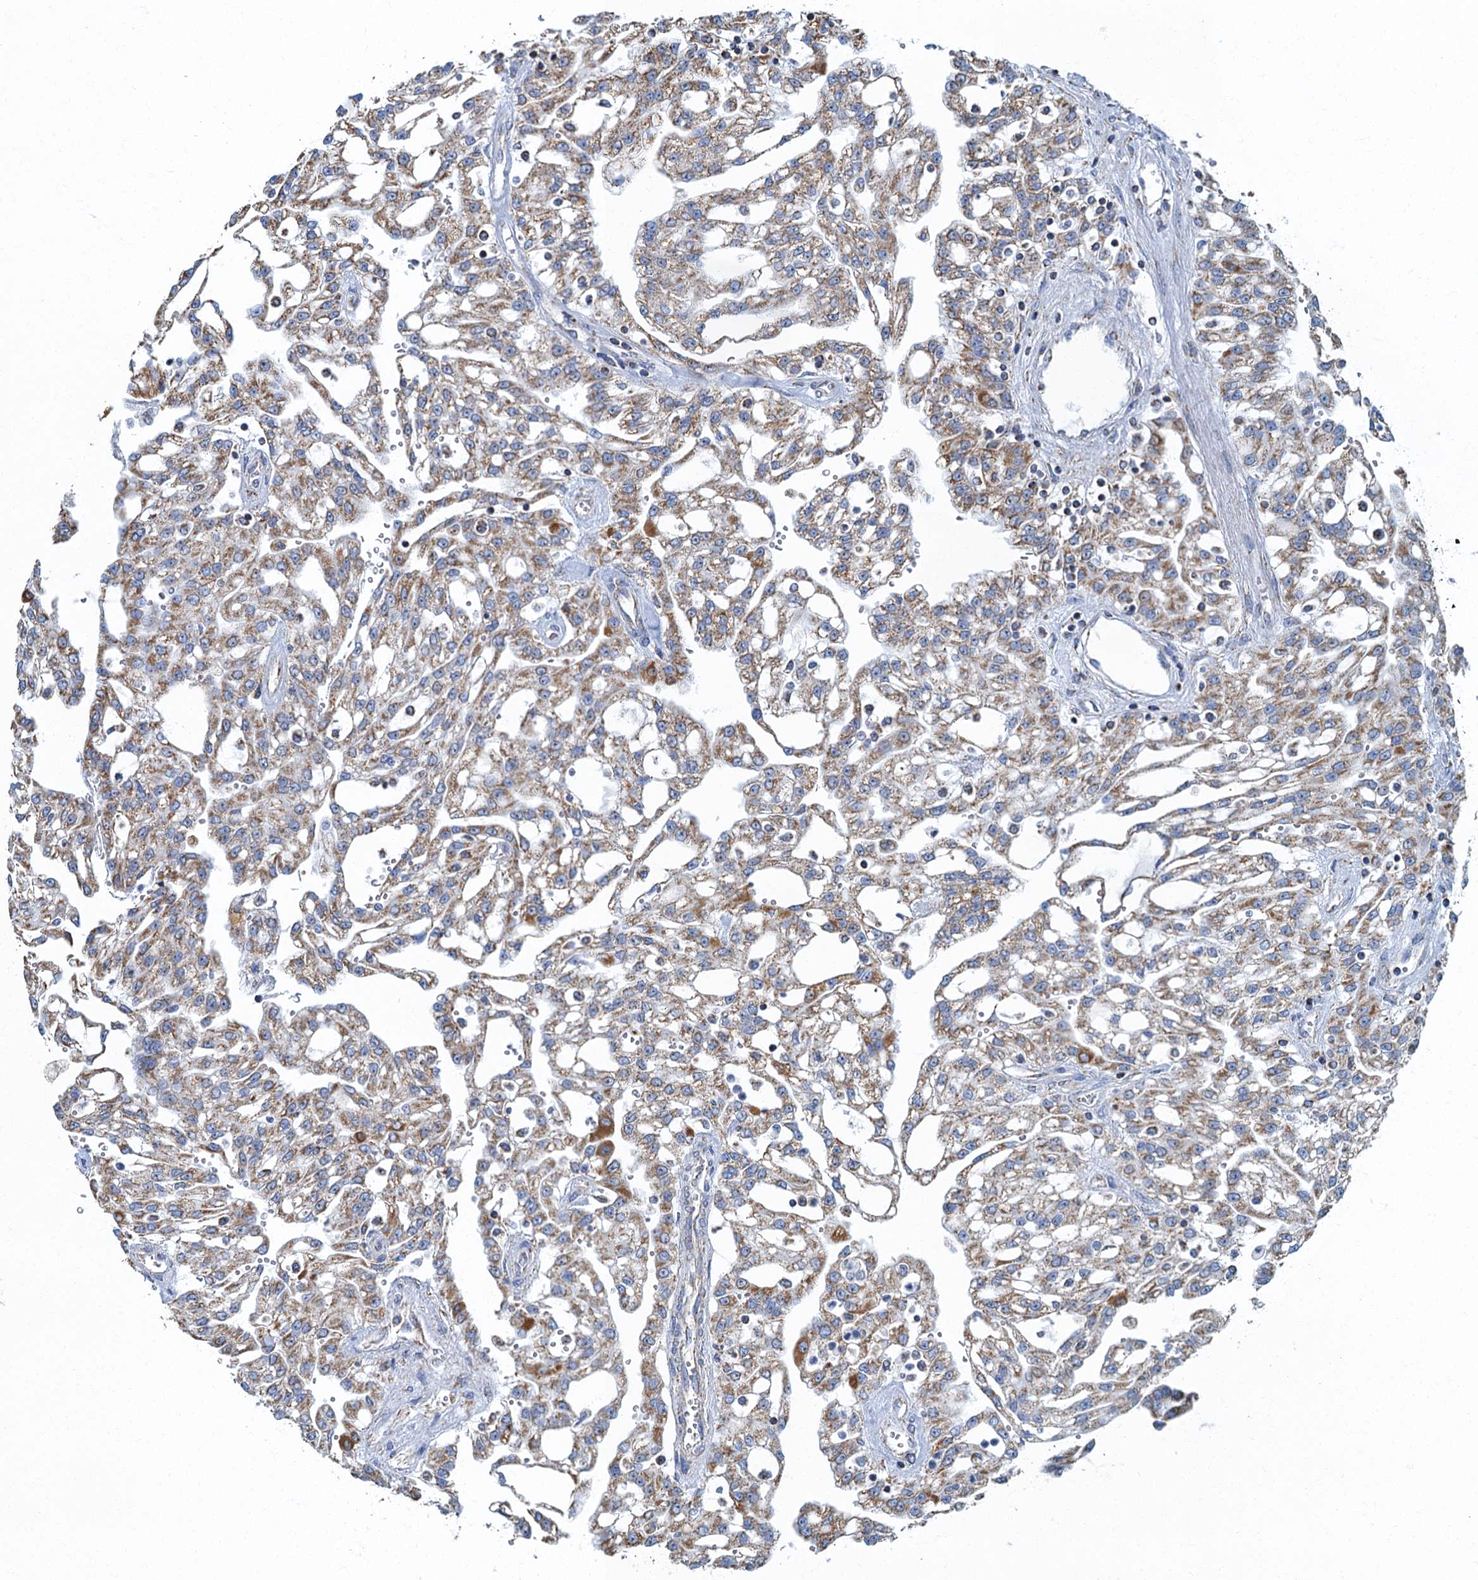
{"staining": {"intensity": "moderate", "quantity": ">75%", "location": "cytoplasmic/membranous"}, "tissue": "renal cancer", "cell_type": "Tumor cells", "image_type": "cancer", "snomed": [{"axis": "morphology", "description": "Adenocarcinoma, NOS"}, {"axis": "topography", "description": "Kidney"}], "caption": "Adenocarcinoma (renal) stained with a protein marker exhibits moderate staining in tumor cells.", "gene": "RAD9B", "patient": {"sex": "male", "age": 63}}